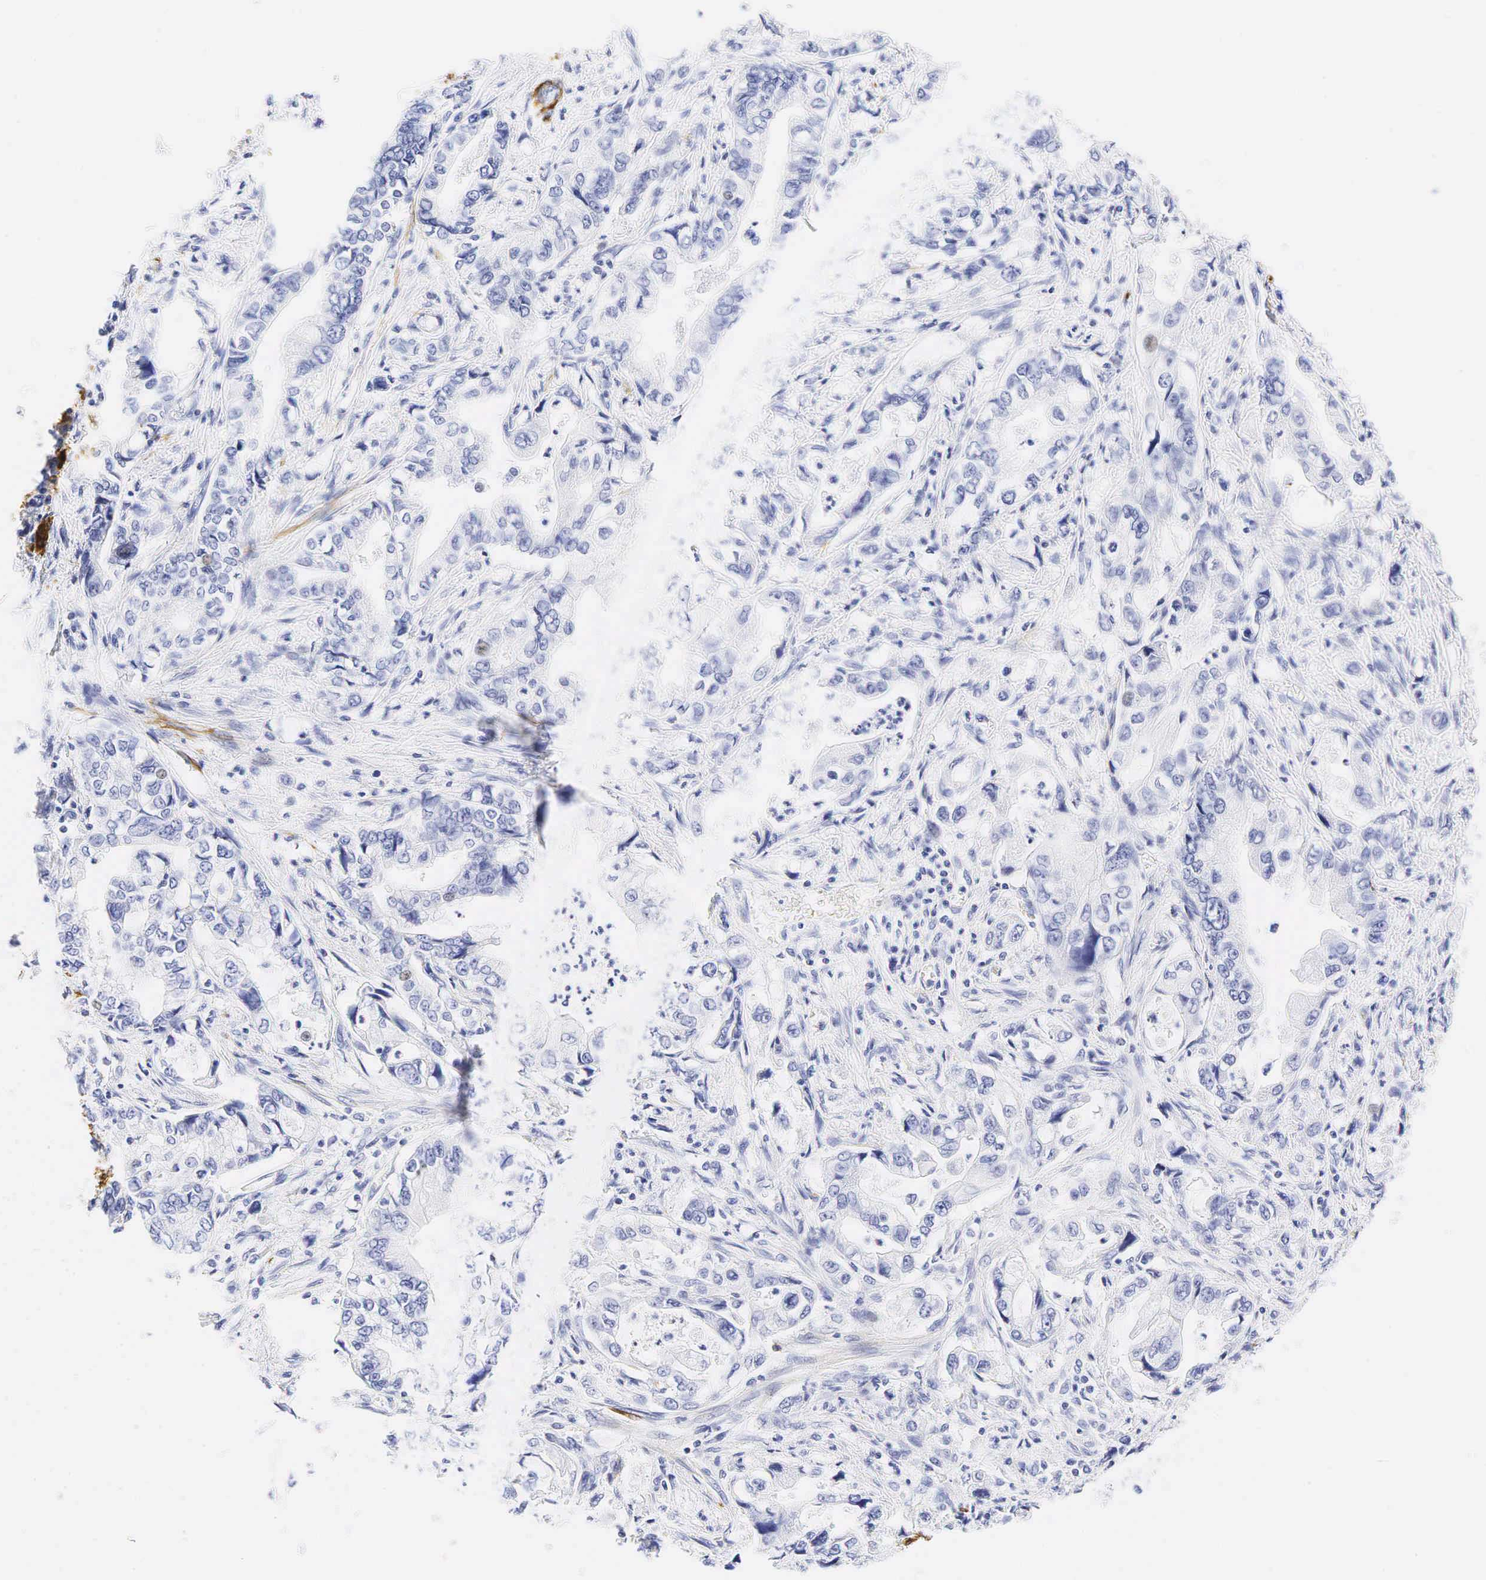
{"staining": {"intensity": "negative", "quantity": "none", "location": "none"}, "tissue": "stomach cancer", "cell_type": "Tumor cells", "image_type": "cancer", "snomed": [{"axis": "morphology", "description": "Adenocarcinoma, NOS"}, {"axis": "topography", "description": "Pancreas"}, {"axis": "topography", "description": "Stomach, upper"}], "caption": "Tumor cells are negative for brown protein staining in stomach cancer.", "gene": "CALD1", "patient": {"sex": "male", "age": 77}}